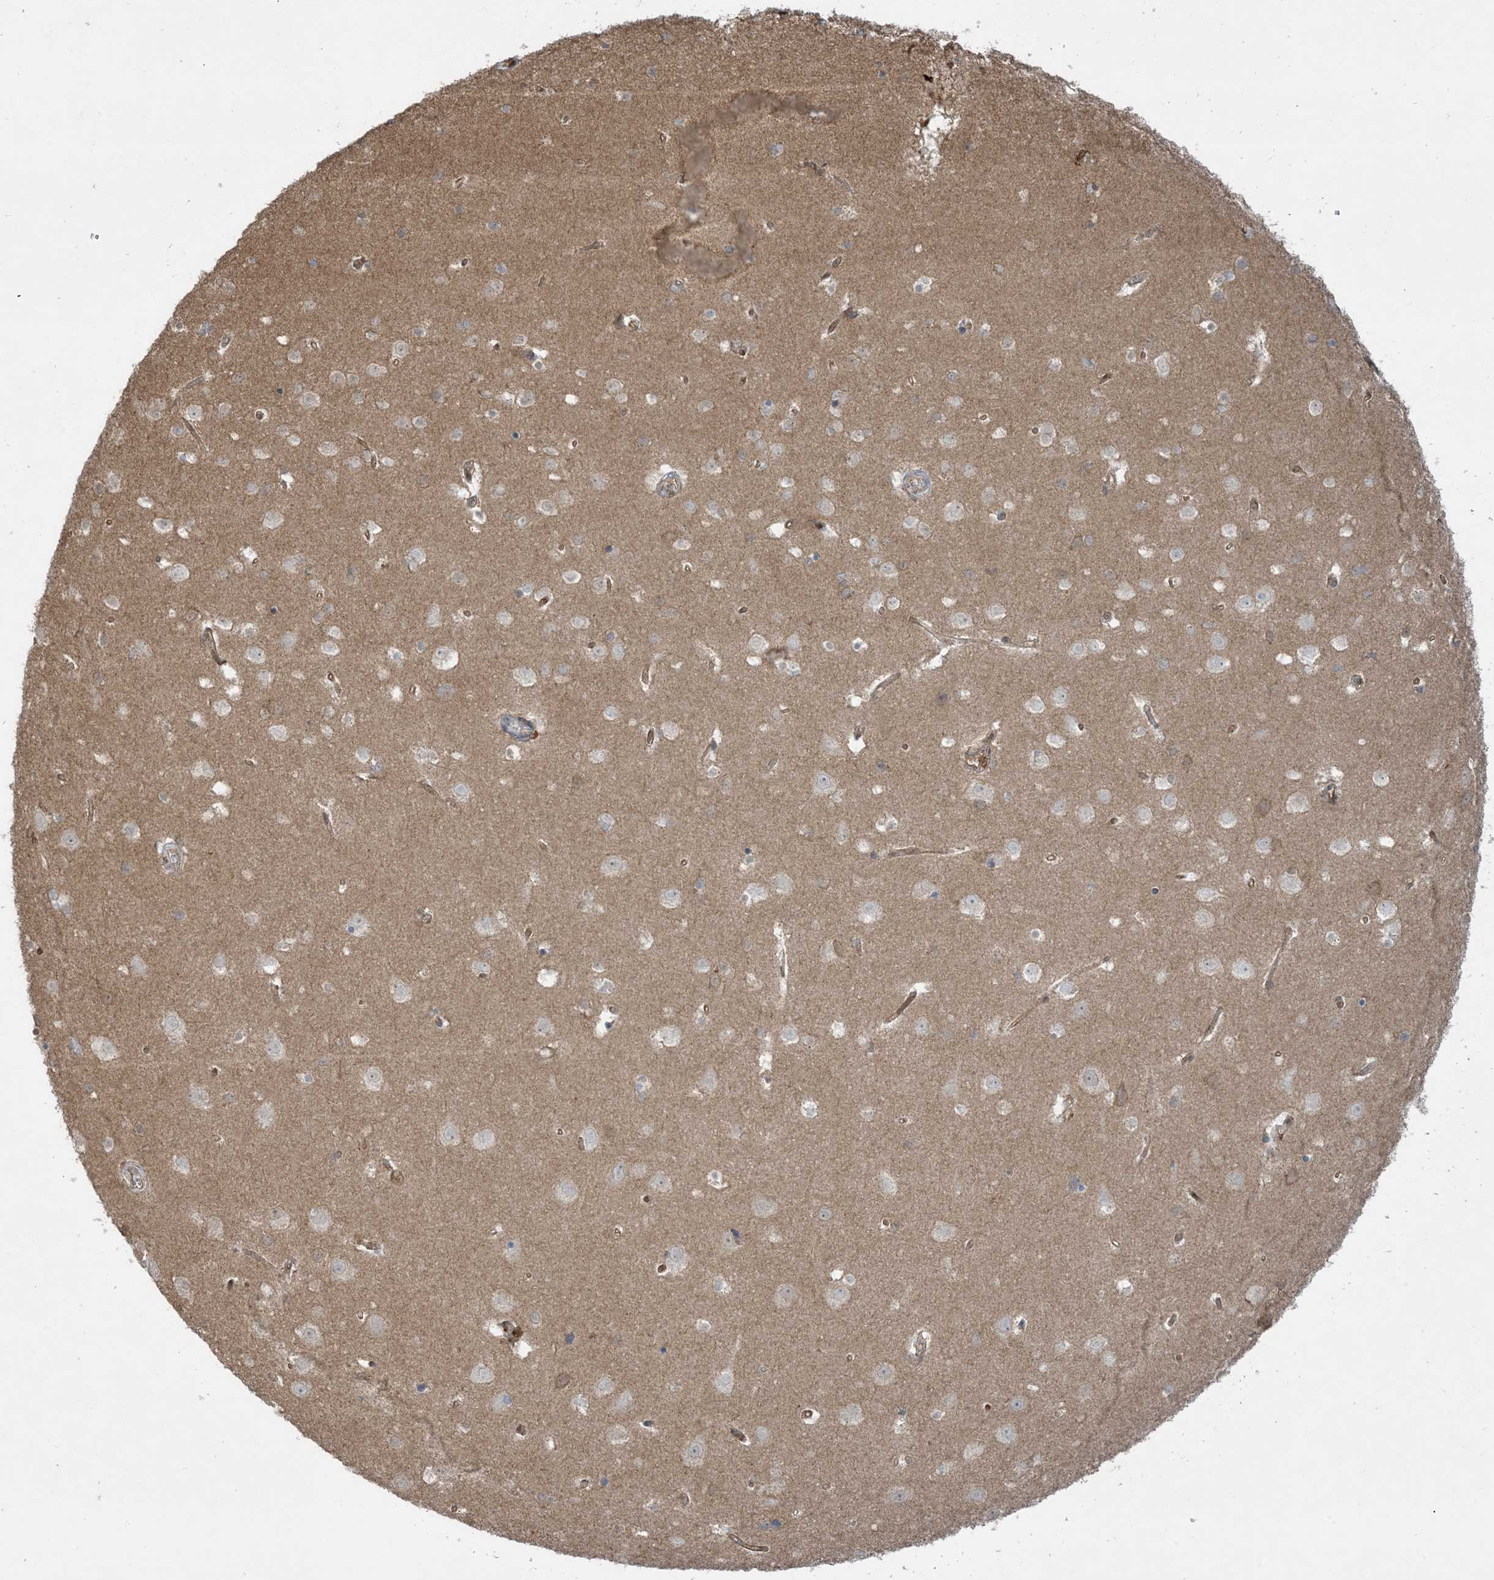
{"staining": {"intensity": "moderate", "quantity": ">75%", "location": "cytoplasmic/membranous"}, "tissue": "cerebral cortex", "cell_type": "Endothelial cells", "image_type": "normal", "snomed": [{"axis": "morphology", "description": "Normal tissue, NOS"}, {"axis": "topography", "description": "Cerebral cortex"}], "caption": "Endothelial cells exhibit moderate cytoplasmic/membranous positivity in approximately >75% of cells in benign cerebral cortex.", "gene": "PPM1F", "patient": {"sex": "male", "age": 54}}